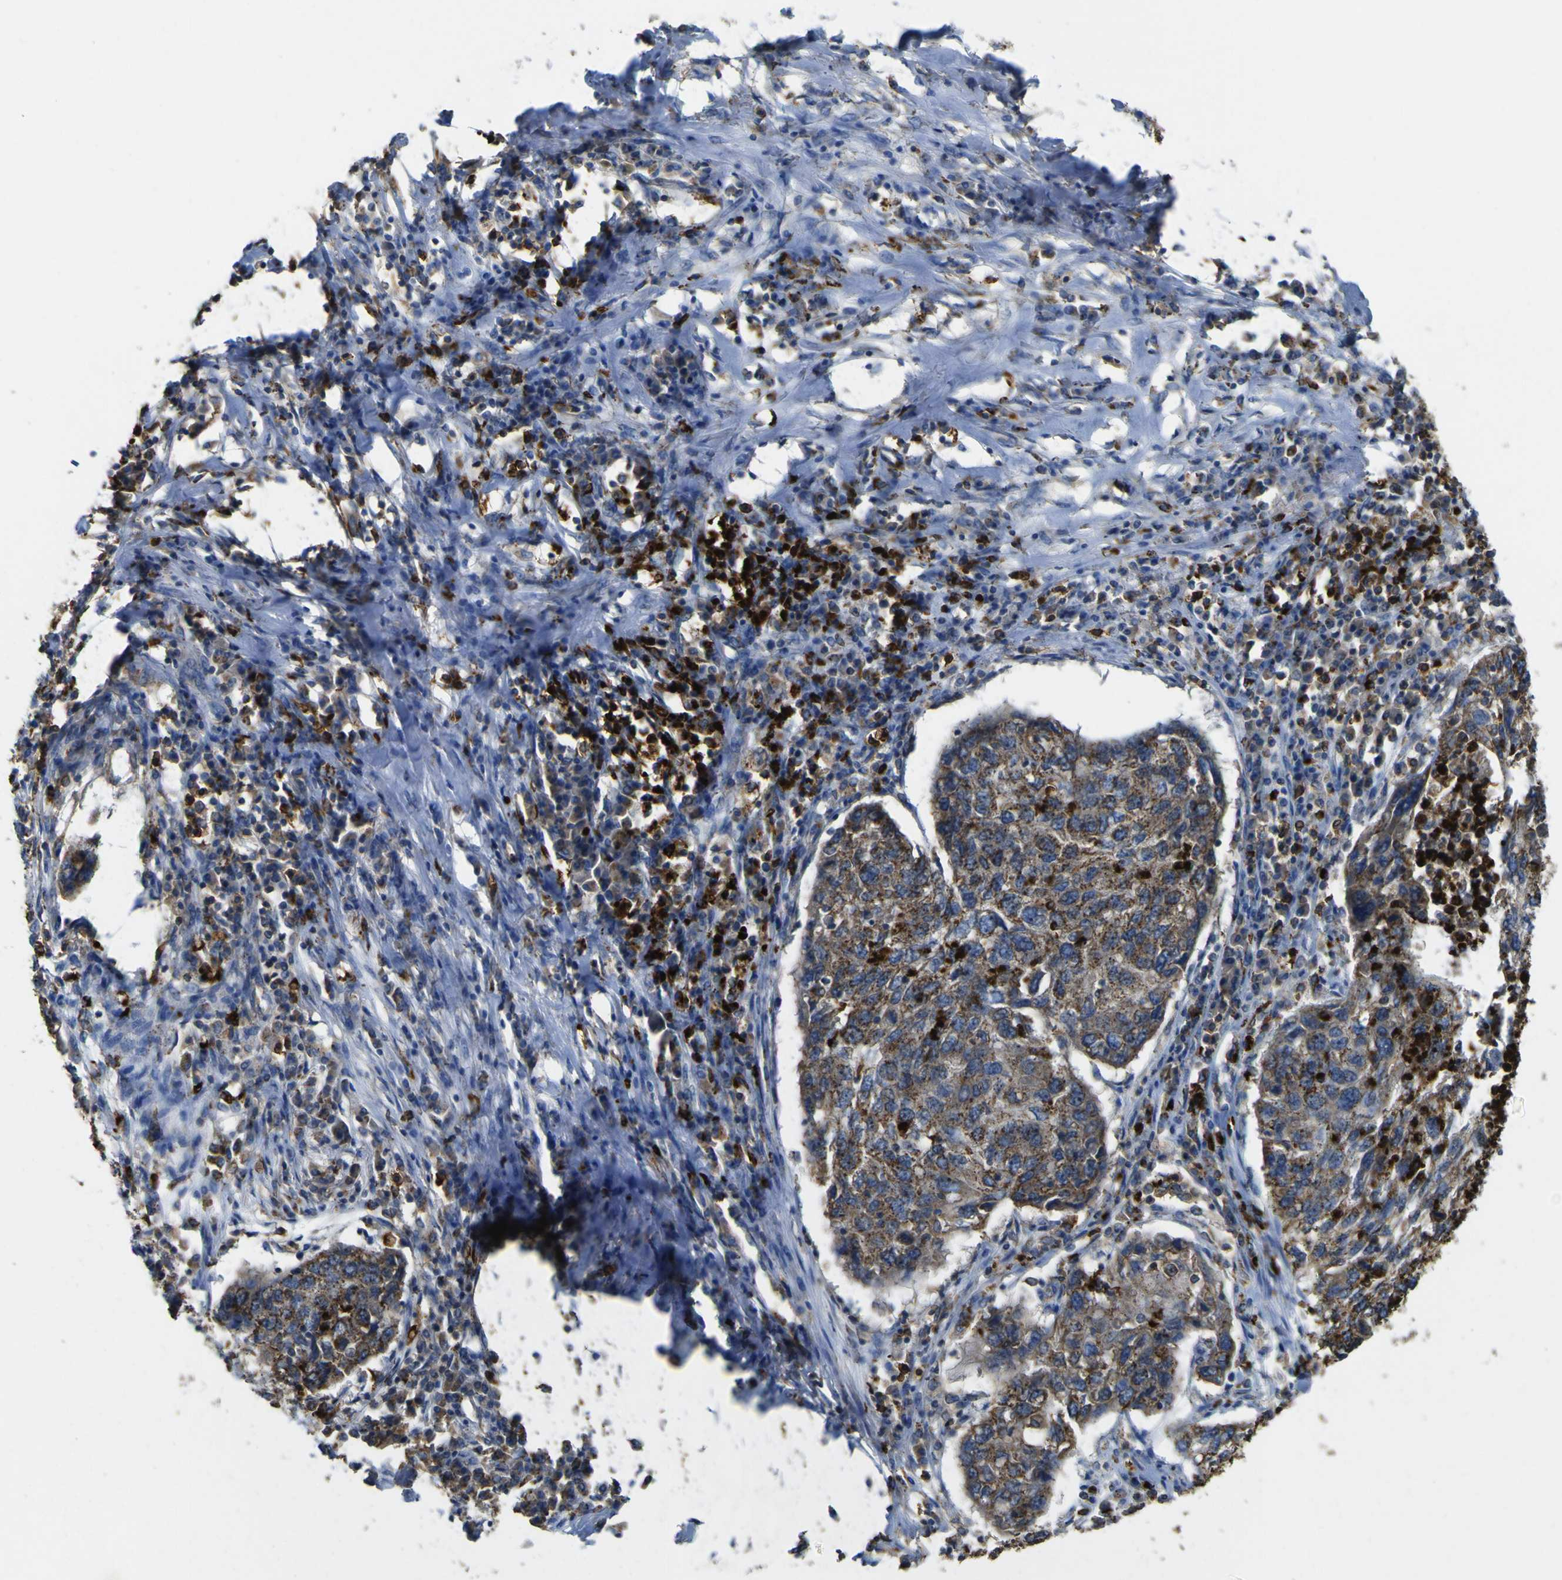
{"staining": {"intensity": "strong", "quantity": ">75%", "location": "cytoplasmic/membranous"}, "tissue": "lung cancer", "cell_type": "Tumor cells", "image_type": "cancer", "snomed": [{"axis": "morphology", "description": "Squamous cell carcinoma, NOS"}, {"axis": "topography", "description": "Lung"}], "caption": "Human lung cancer (squamous cell carcinoma) stained with a protein marker displays strong staining in tumor cells.", "gene": "ACSL3", "patient": {"sex": "female", "age": 63}}